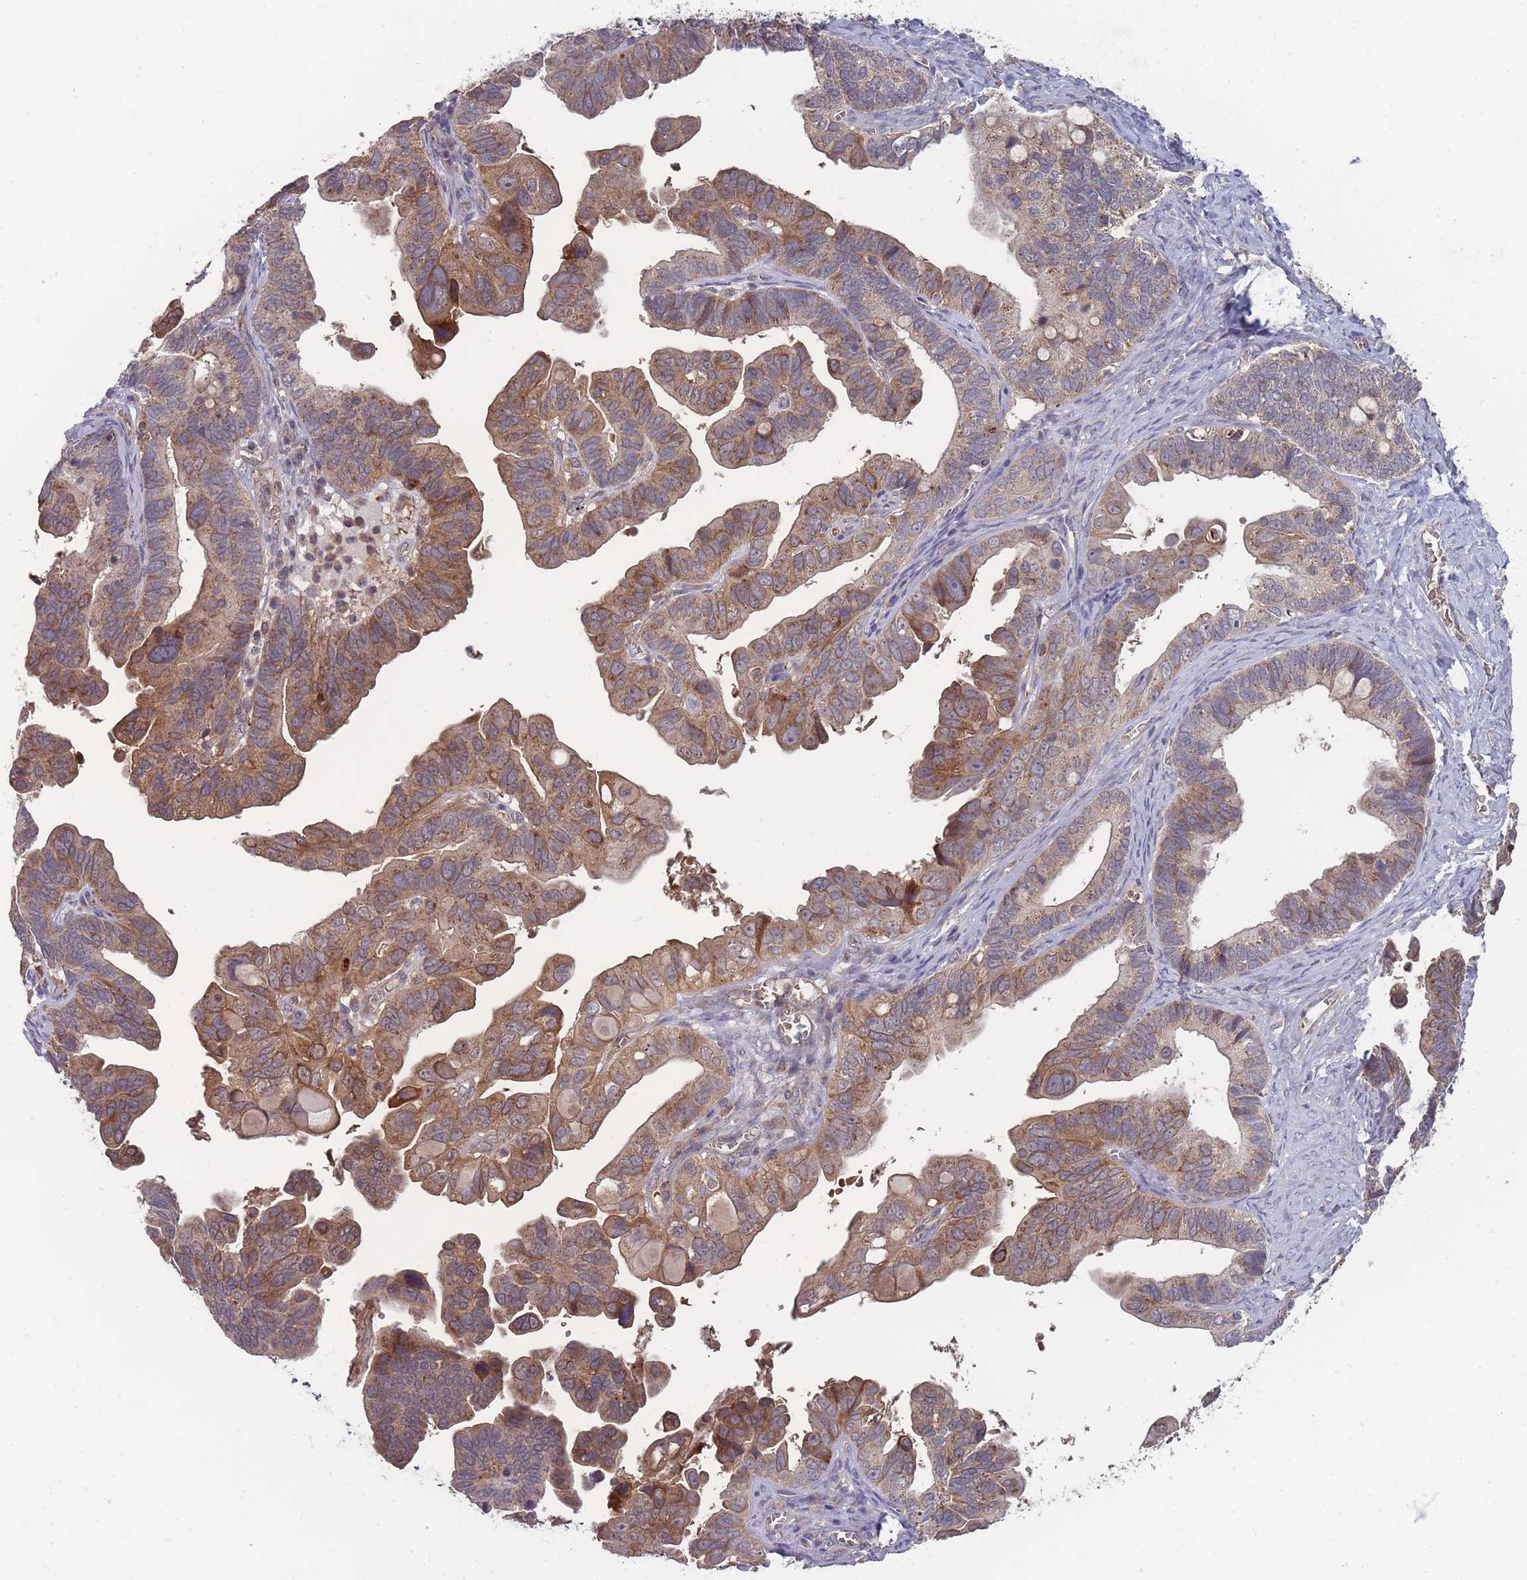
{"staining": {"intensity": "moderate", "quantity": ">75%", "location": "cytoplasmic/membranous"}, "tissue": "ovarian cancer", "cell_type": "Tumor cells", "image_type": "cancer", "snomed": [{"axis": "morphology", "description": "Cystadenocarcinoma, serous, NOS"}, {"axis": "topography", "description": "Ovary"}], "caption": "Immunohistochemistry (IHC) (DAB) staining of ovarian cancer (serous cystadenocarcinoma) demonstrates moderate cytoplasmic/membranous protein positivity in approximately >75% of tumor cells.", "gene": "SLC35B4", "patient": {"sex": "female", "age": 56}}